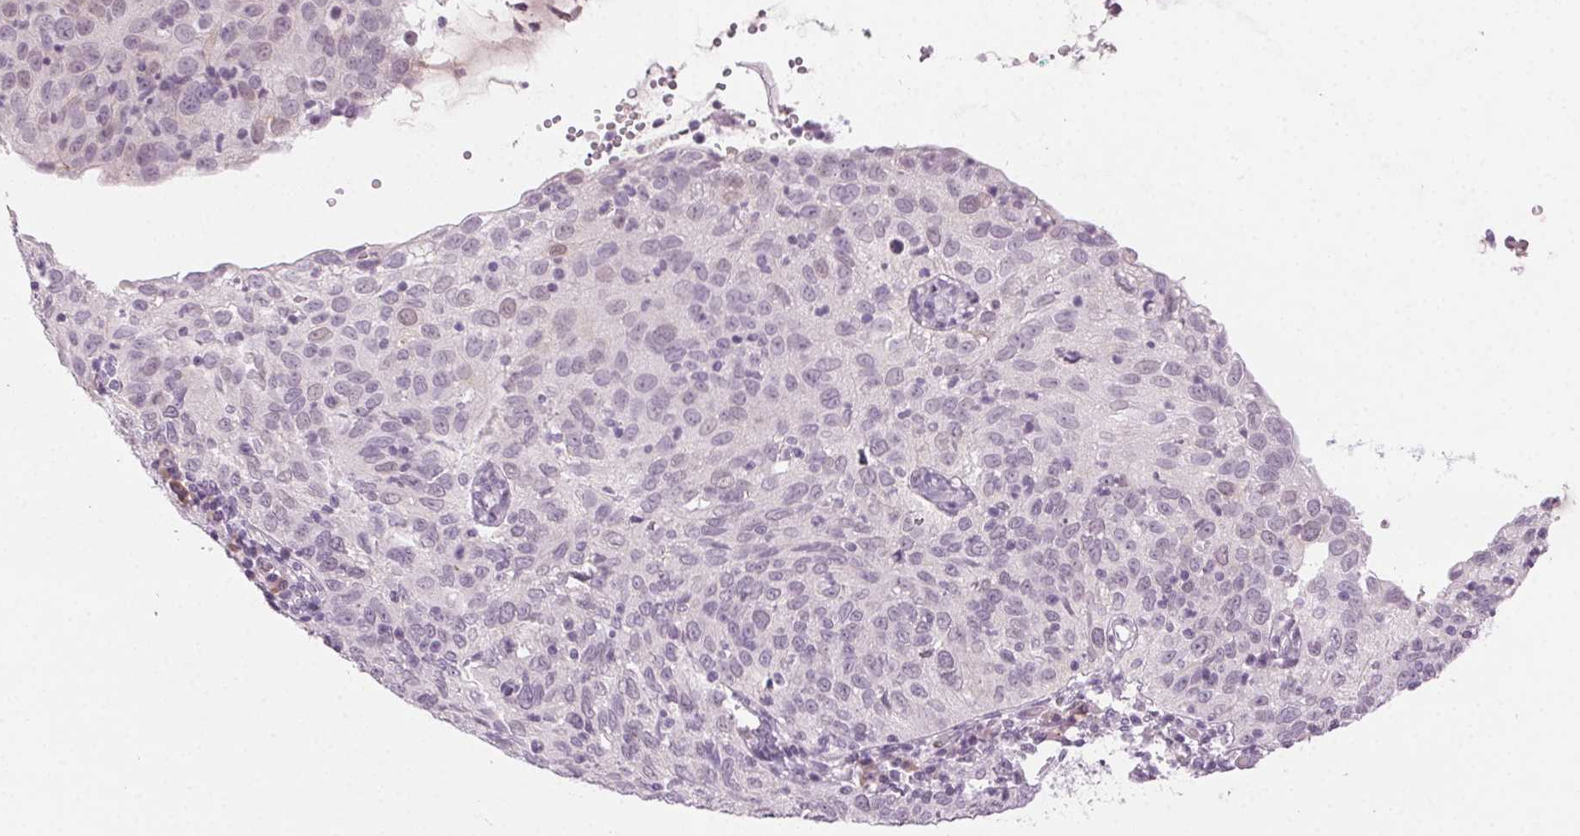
{"staining": {"intensity": "negative", "quantity": "none", "location": "none"}, "tissue": "cervical cancer", "cell_type": "Tumor cells", "image_type": "cancer", "snomed": [{"axis": "morphology", "description": "Squamous cell carcinoma, NOS"}, {"axis": "topography", "description": "Cervix"}], "caption": "There is no significant positivity in tumor cells of cervical cancer (squamous cell carcinoma).", "gene": "HSF5", "patient": {"sex": "female", "age": 52}}